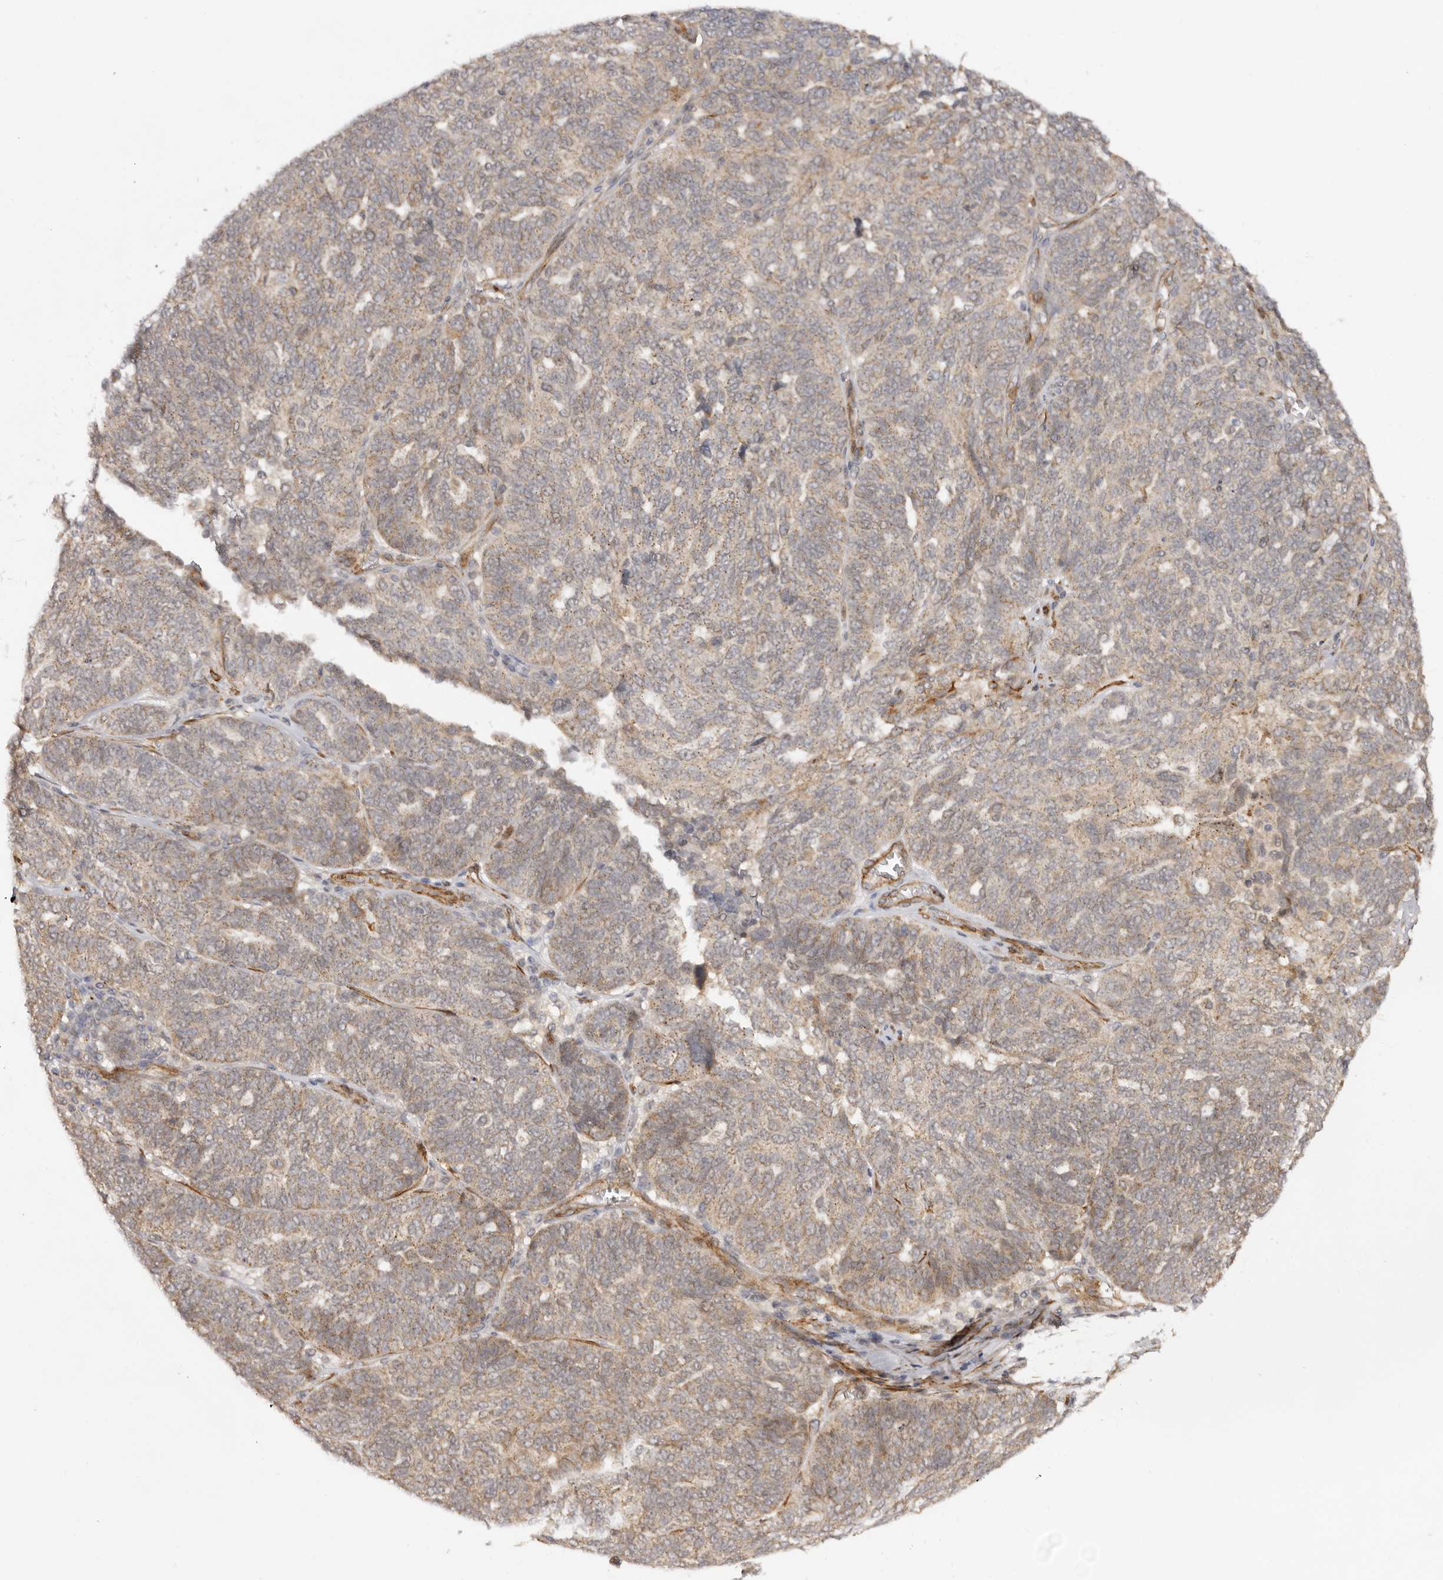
{"staining": {"intensity": "moderate", "quantity": ">75%", "location": "cytoplasmic/membranous"}, "tissue": "ovarian cancer", "cell_type": "Tumor cells", "image_type": "cancer", "snomed": [{"axis": "morphology", "description": "Cystadenocarcinoma, serous, NOS"}, {"axis": "topography", "description": "Ovary"}], "caption": "This is an image of immunohistochemistry staining of ovarian serous cystadenocarcinoma, which shows moderate expression in the cytoplasmic/membranous of tumor cells.", "gene": "MICAL2", "patient": {"sex": "female", "age": 59}}